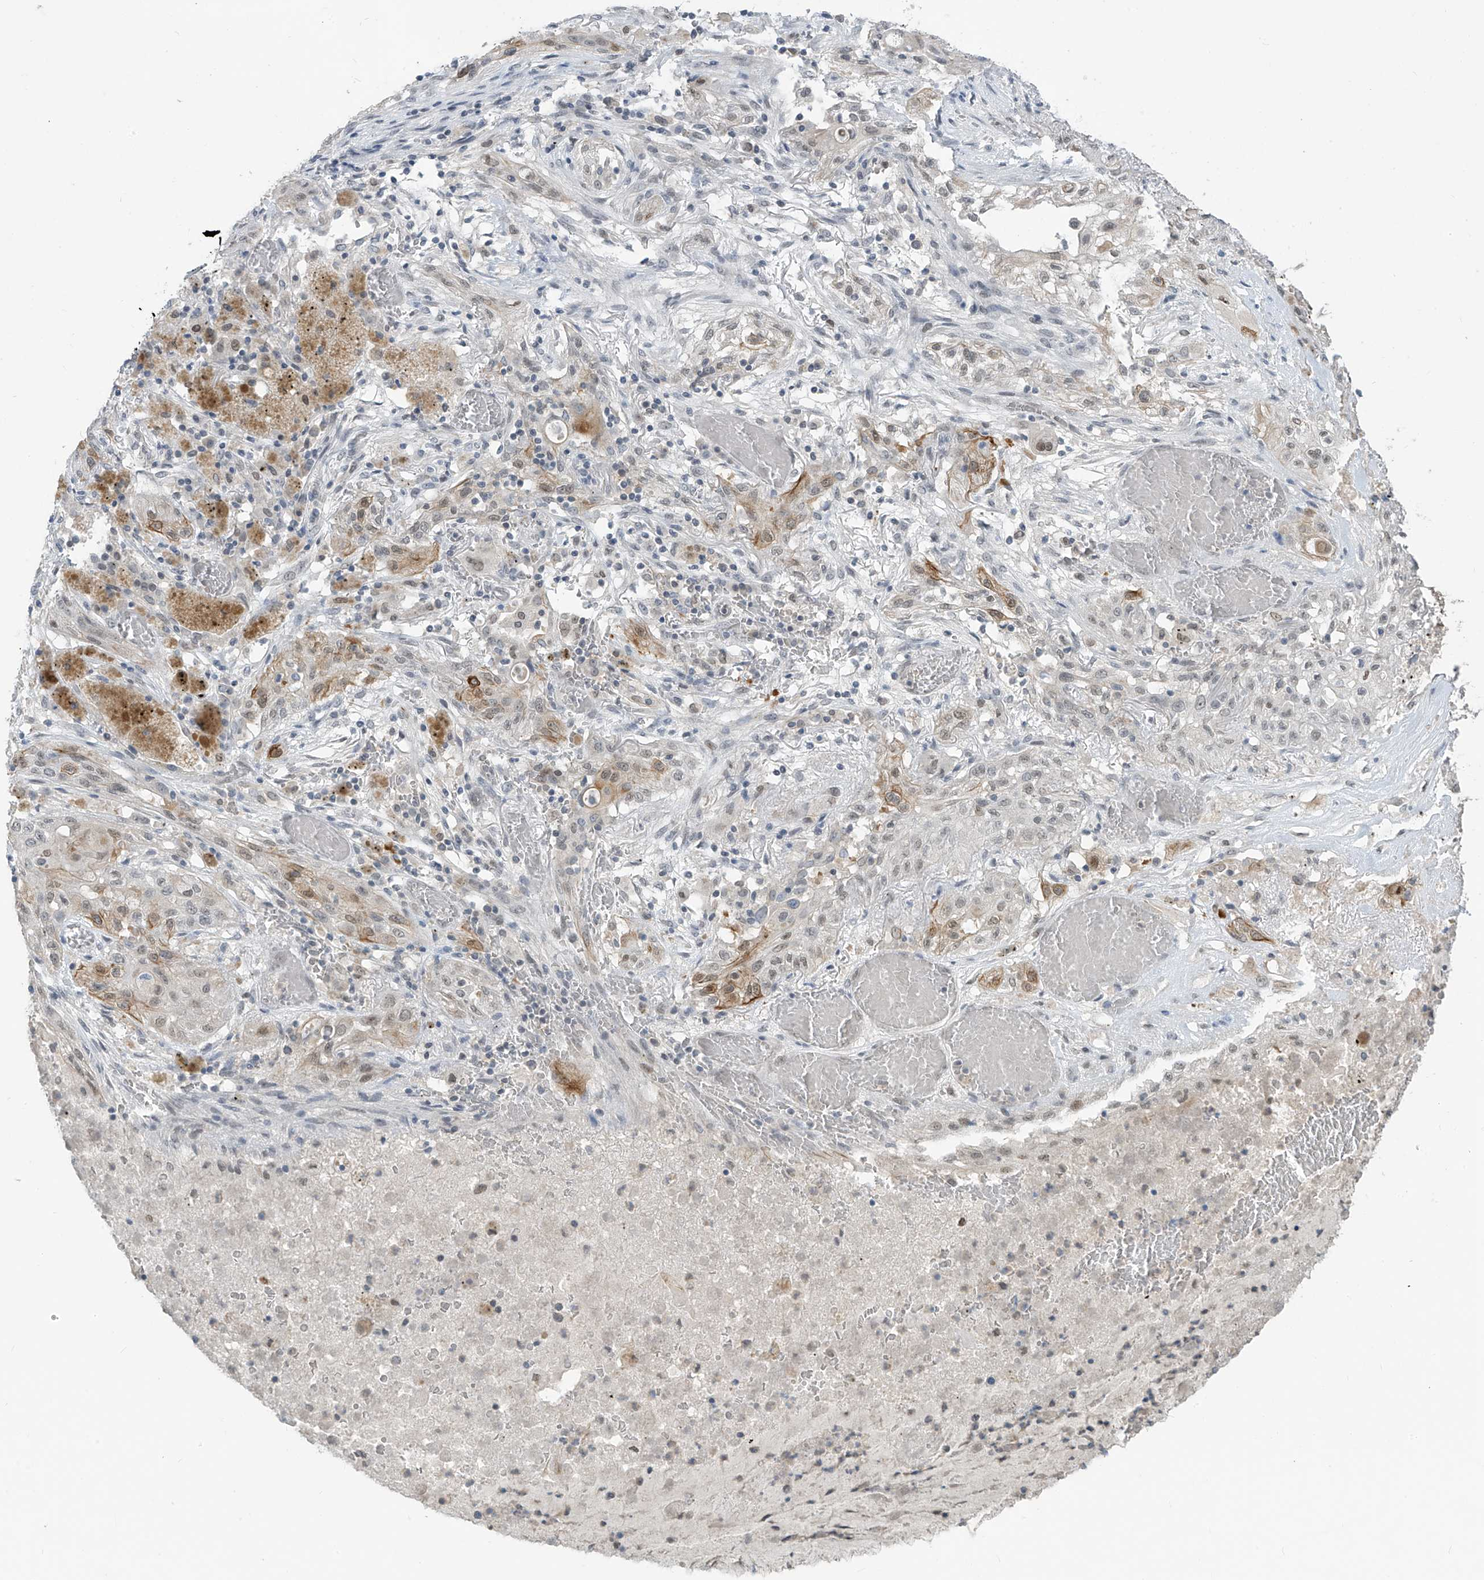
{"staining": {"intensity": "negative", "quantity": "none", "location": "none"}, "tissue": "lung cancer", "cell_type": "Tumor cells", "image_type": "cancer", "snomed": [{"axis": "morphology", "description": "Squamous cell carcinoma, NOS"}, {"axis": "topography", "description": "Lung"}], "caption": "High power microscopy image of an immunohistochemistry (IHC) histopathology image of squamous cell carcinoma (lung), revealing no significant positivity in tumor cells. Brightfield microscopy of IHC stained with DAB (3,3'-diaminobenzidine) (brown) and hematoxylin (blue), captured at high magnification.", "gene": "METAP1D", "patient": {"sex": "female", "age": 47}}